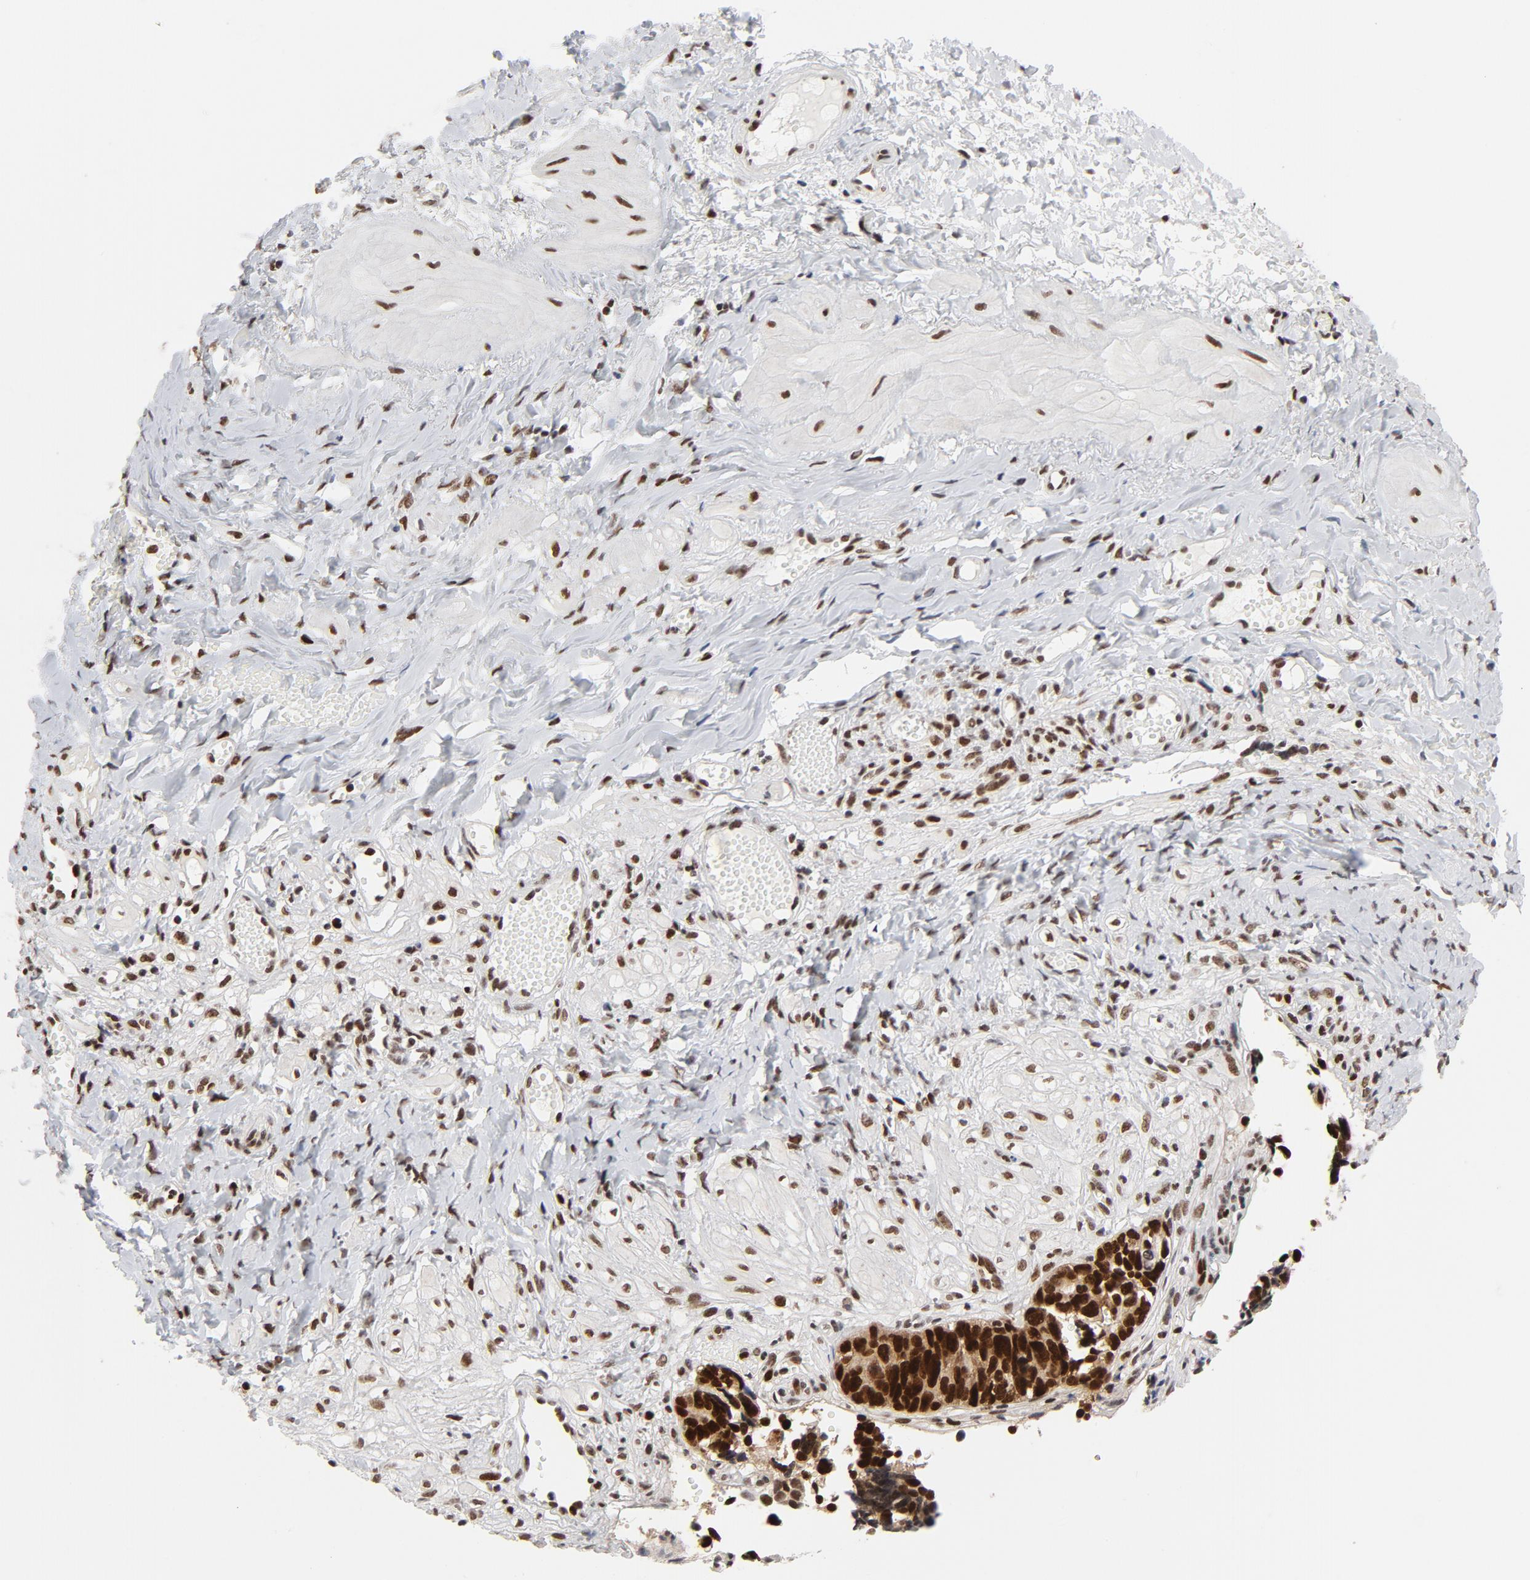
{"staining": {"intensity": "strong", "quantity": ">75%", "location": "nuclear"}, "tissue": "ovarian cancer", "cell_type": "Tumor cells", "image_type": "cancer", "snomed": [{"axis": "morphology", "description": "Cystadenocarcinoma, serous, NOS"}, {"axis": "topography", "description": "Ovary"}], "caption": "An immunohistochemistry micrograph of neoplastic tissue is shown. Protein staining in brown labels strong nuclear positivity in serous cystadenocarcinoma (ovarian) within tumor cells.", "gene": "RFC4", "patient": {"sex": "female", "age": 77}}